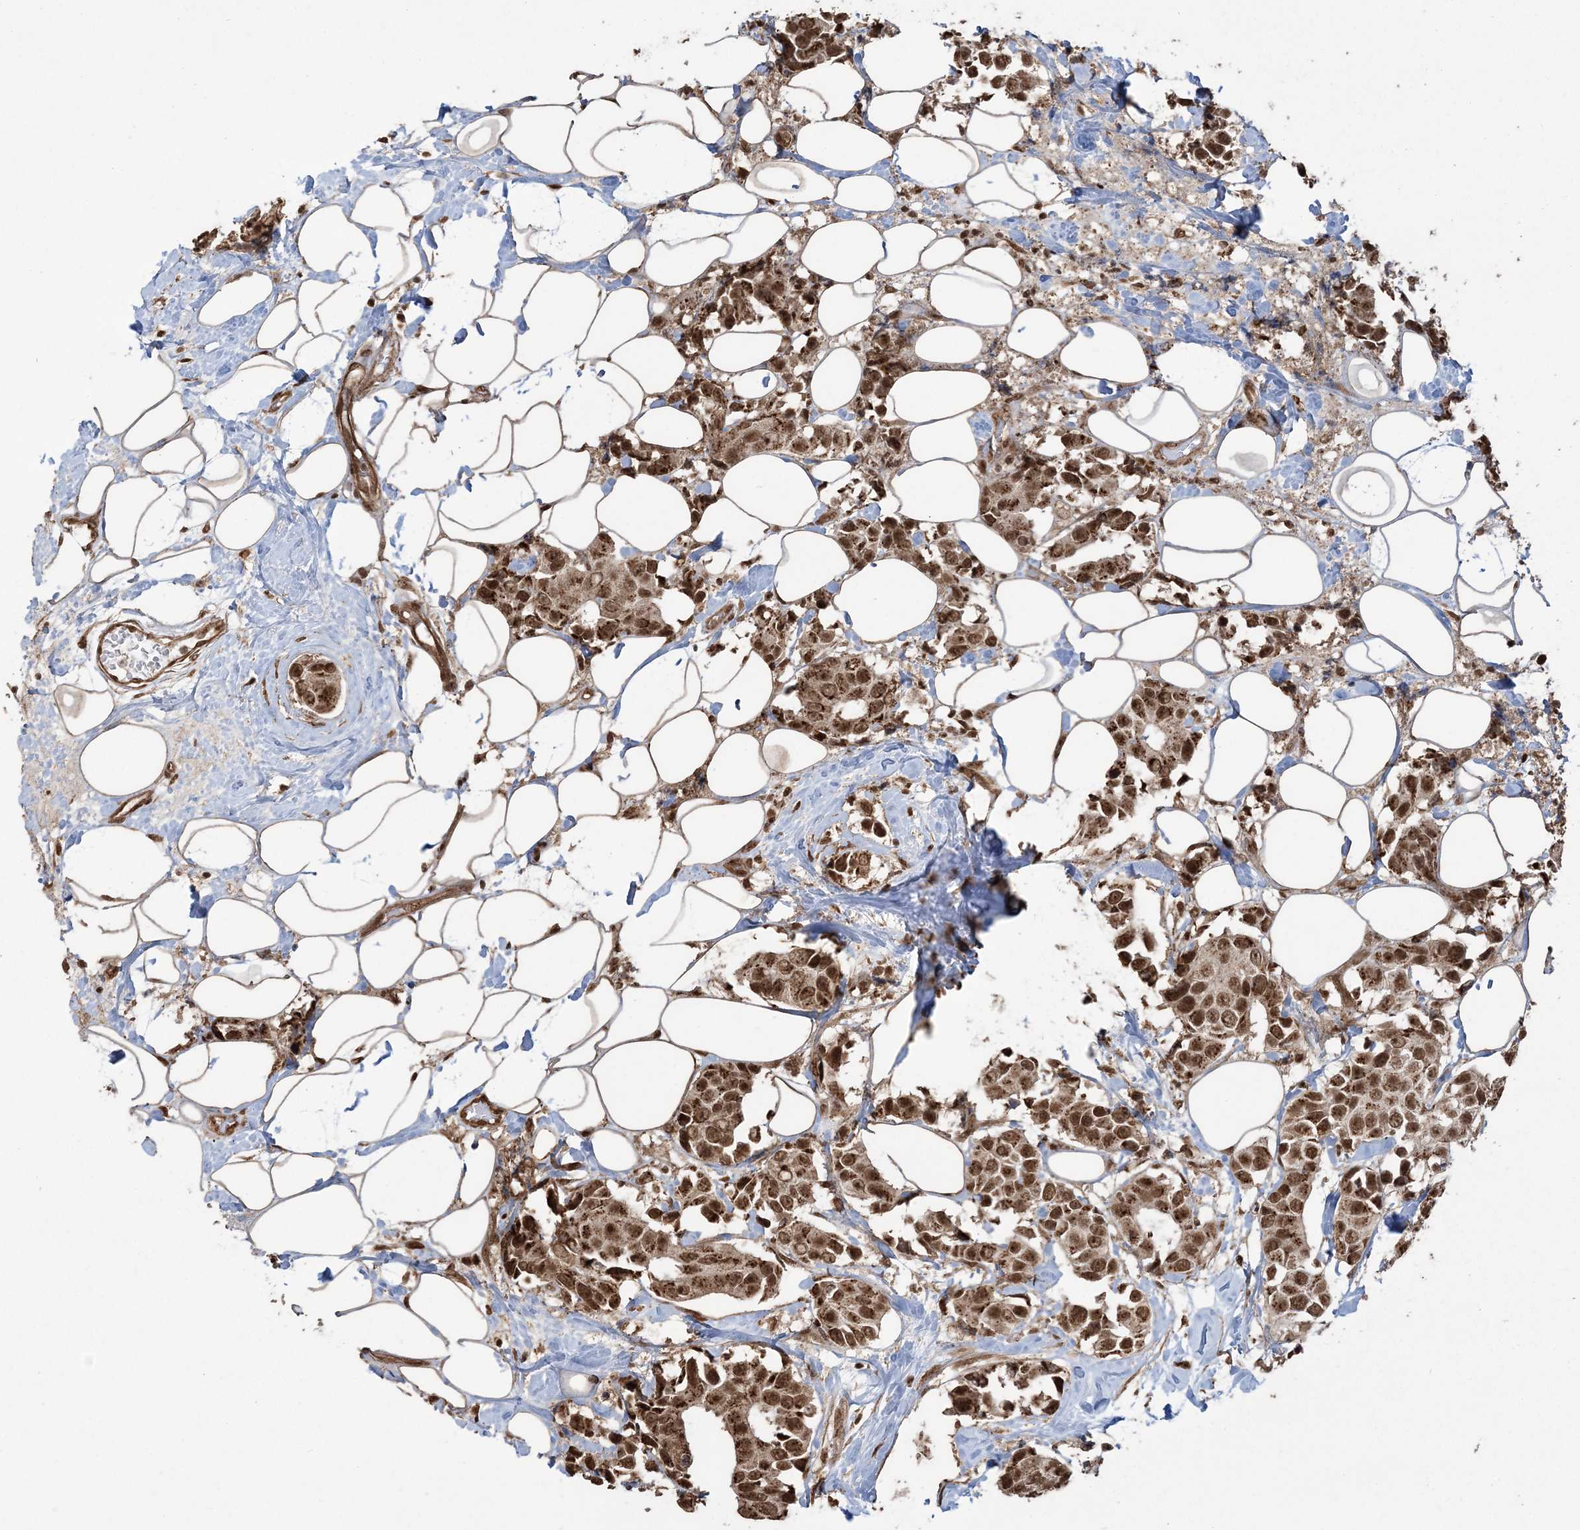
{"staining": {"intensity": "strong", "quantity": ">75%", "location": "cytoplasmic/membranous,nuclear"}, "tissue": "breast cancer", "cell_type": "Tumor cells", "image_type": "cancer", "snomed": [{"axis": "morphology", "description": "Normal tissue, NOS"}, {"axis": "morphology", "description": "Duct carcinoma"}, {"axis": "topography", "description": "Breast"}], "caption": "About >75% of tumor cells in breast infiltrating ductal carcinoma reveal strong cytoplasmic/membranous and nuclear protein expression as visualized by brown immunohistochemical staining.", "gene": "ZNF839", "patient": {"sex": "female", "age": 39}}